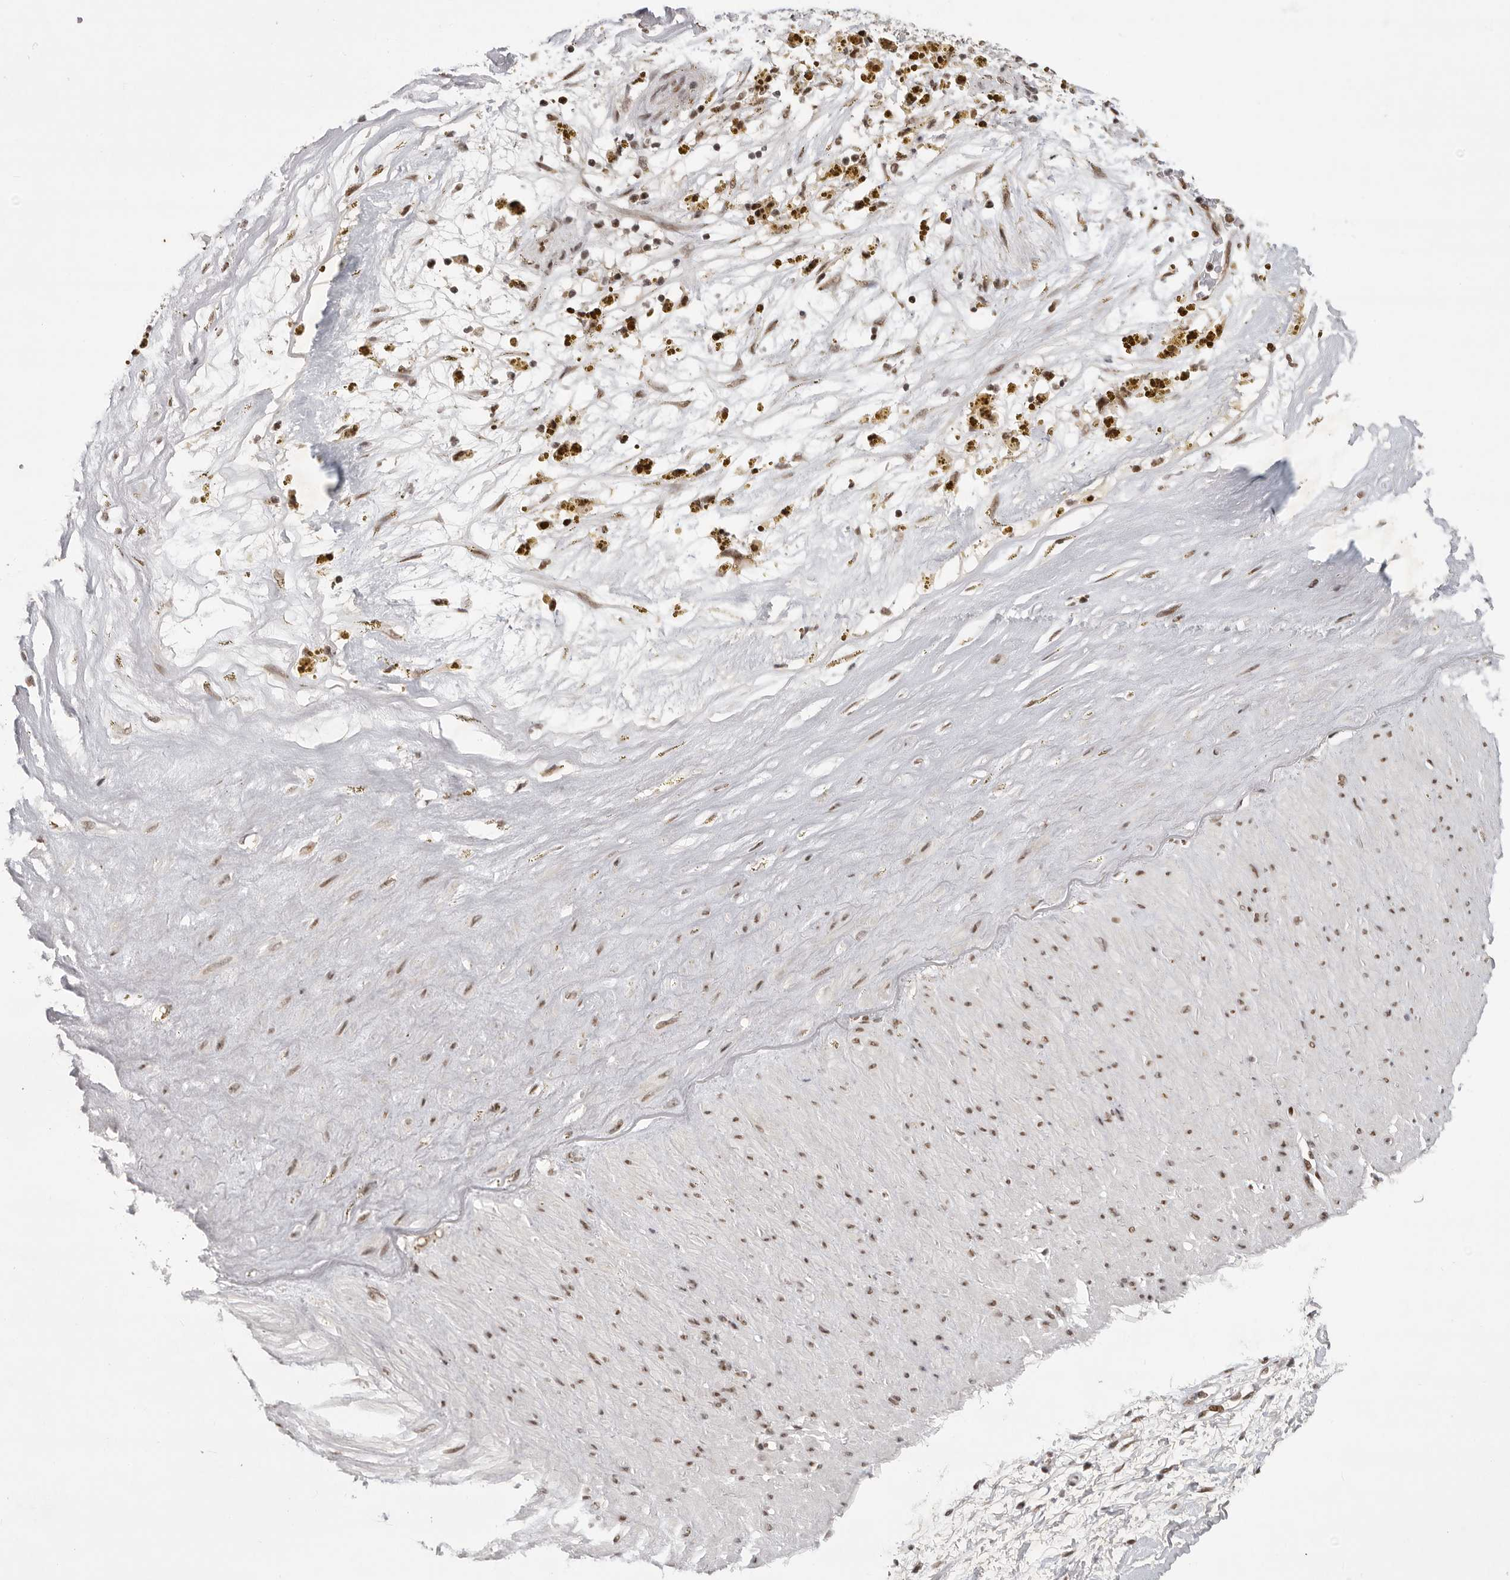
{"staining": {"intensity": "moderate", "quantity": "25%-75%", "location": "cytoplasmic/membranous,nuclear"}, "tissue": "adipose tissue", "cell_type": "Adipocytes", "image_type": "normal", "snomed": [{"axis": "morphology", "description": "Normal tissue, NOS"}, {"axis": "topography", "description": "Soft tissue"}], "caption": "Moderate cytoplasmic/membranous,nuclear positivity is appreciated in about 25%-75% of adipocytes in normal adipose tissue.", "gene": "ZNF830", "patient": {"sex": "male", "age": 72}}